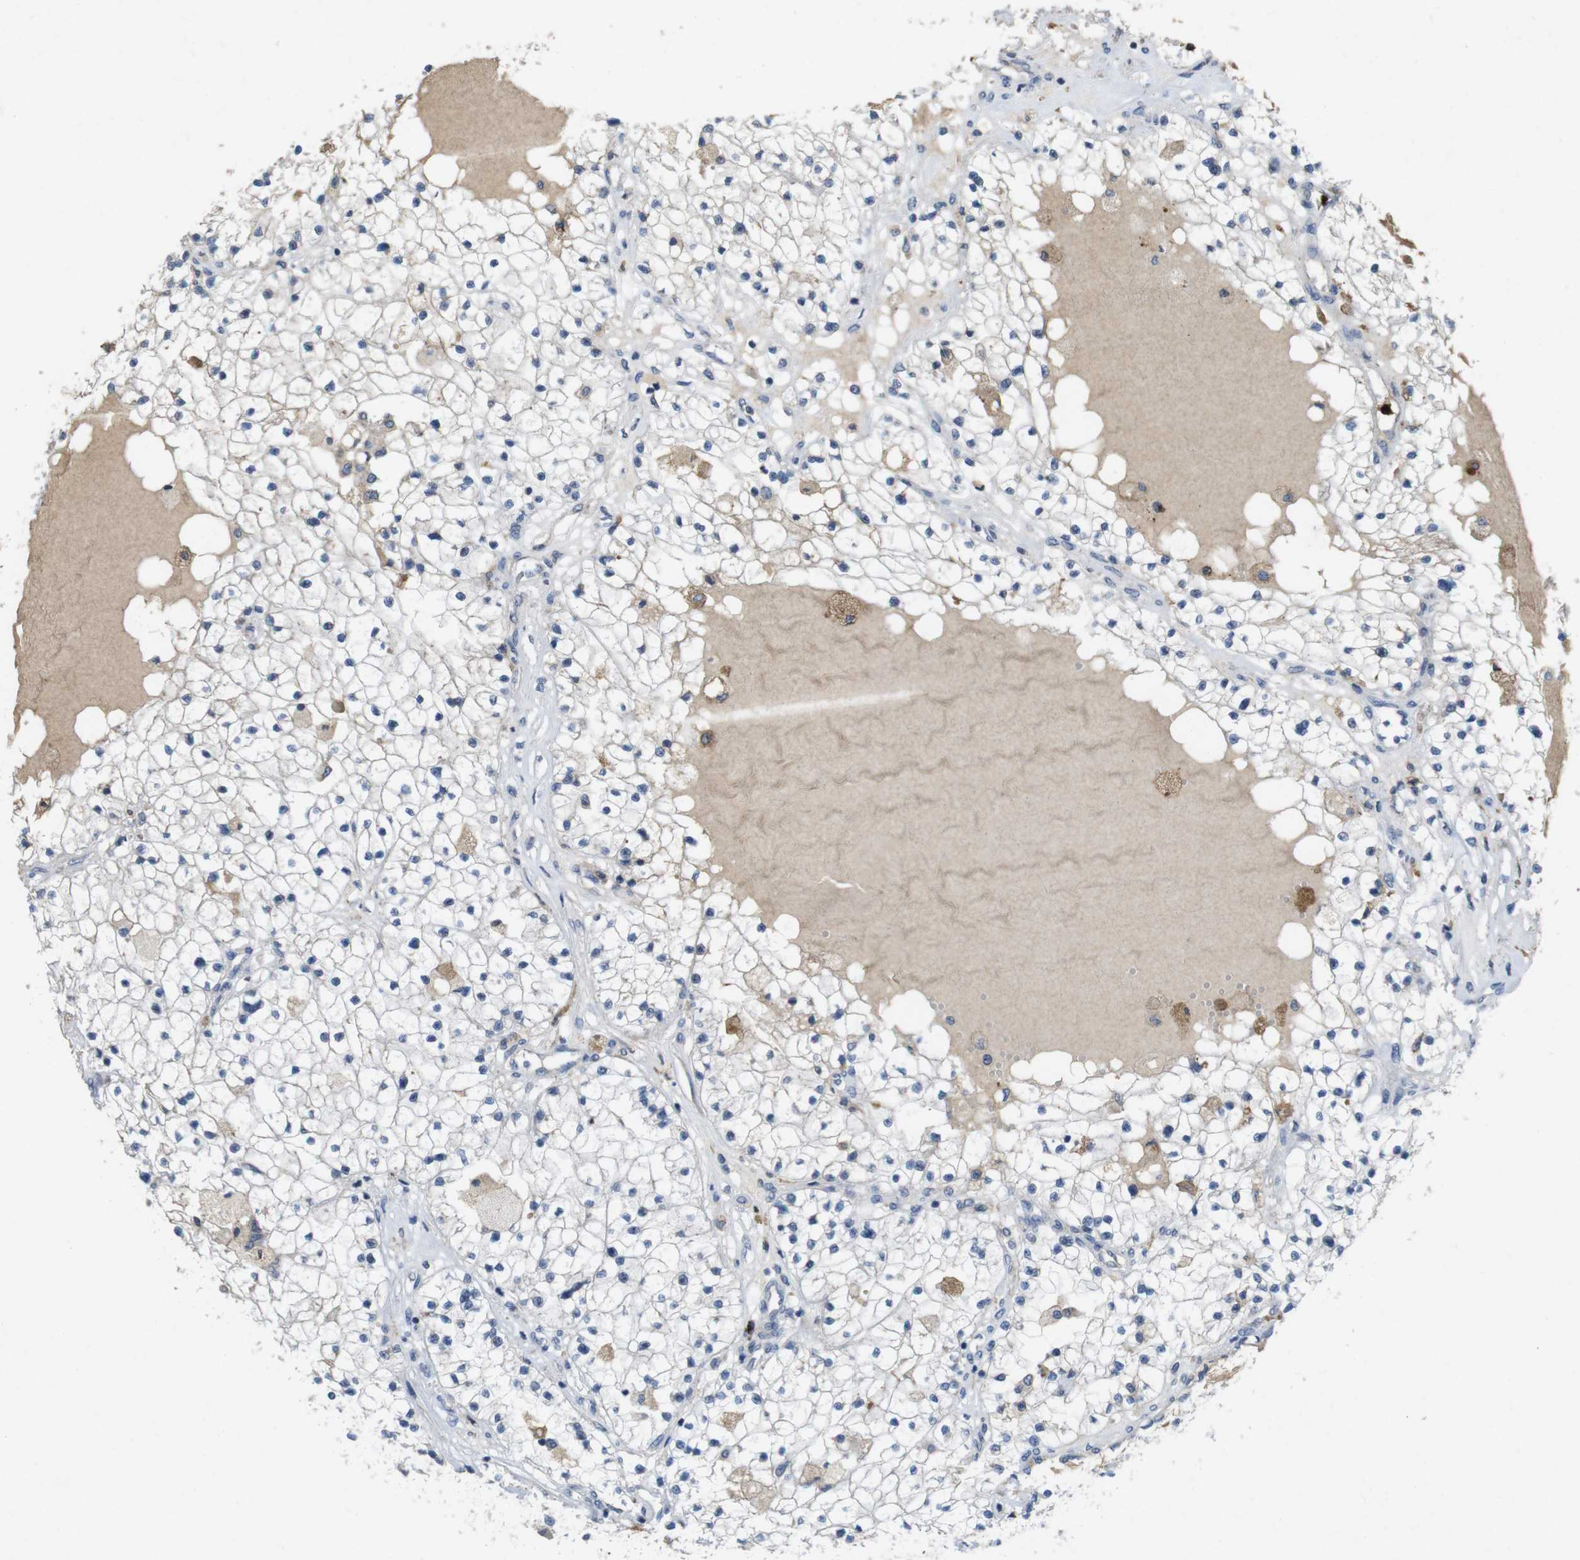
{"staining": {"intensity": "negative", "quantity": "none", "location": "none"}, "tissue": "renal cancer", "cell_type": "Tumor cells", "image_type": "cancer", "snomed": [{"axis": "morphology", "description": "Adenocarcinoma, NOS"}, {"axis": "topography", "description": "Kidney"}], "caption": "The histopathology image reveals no significant positivity in tumor cells of renal adenocarcinoma.", "gene": "TSPAN14", "patient": {"sex": "male", "age": 68}}